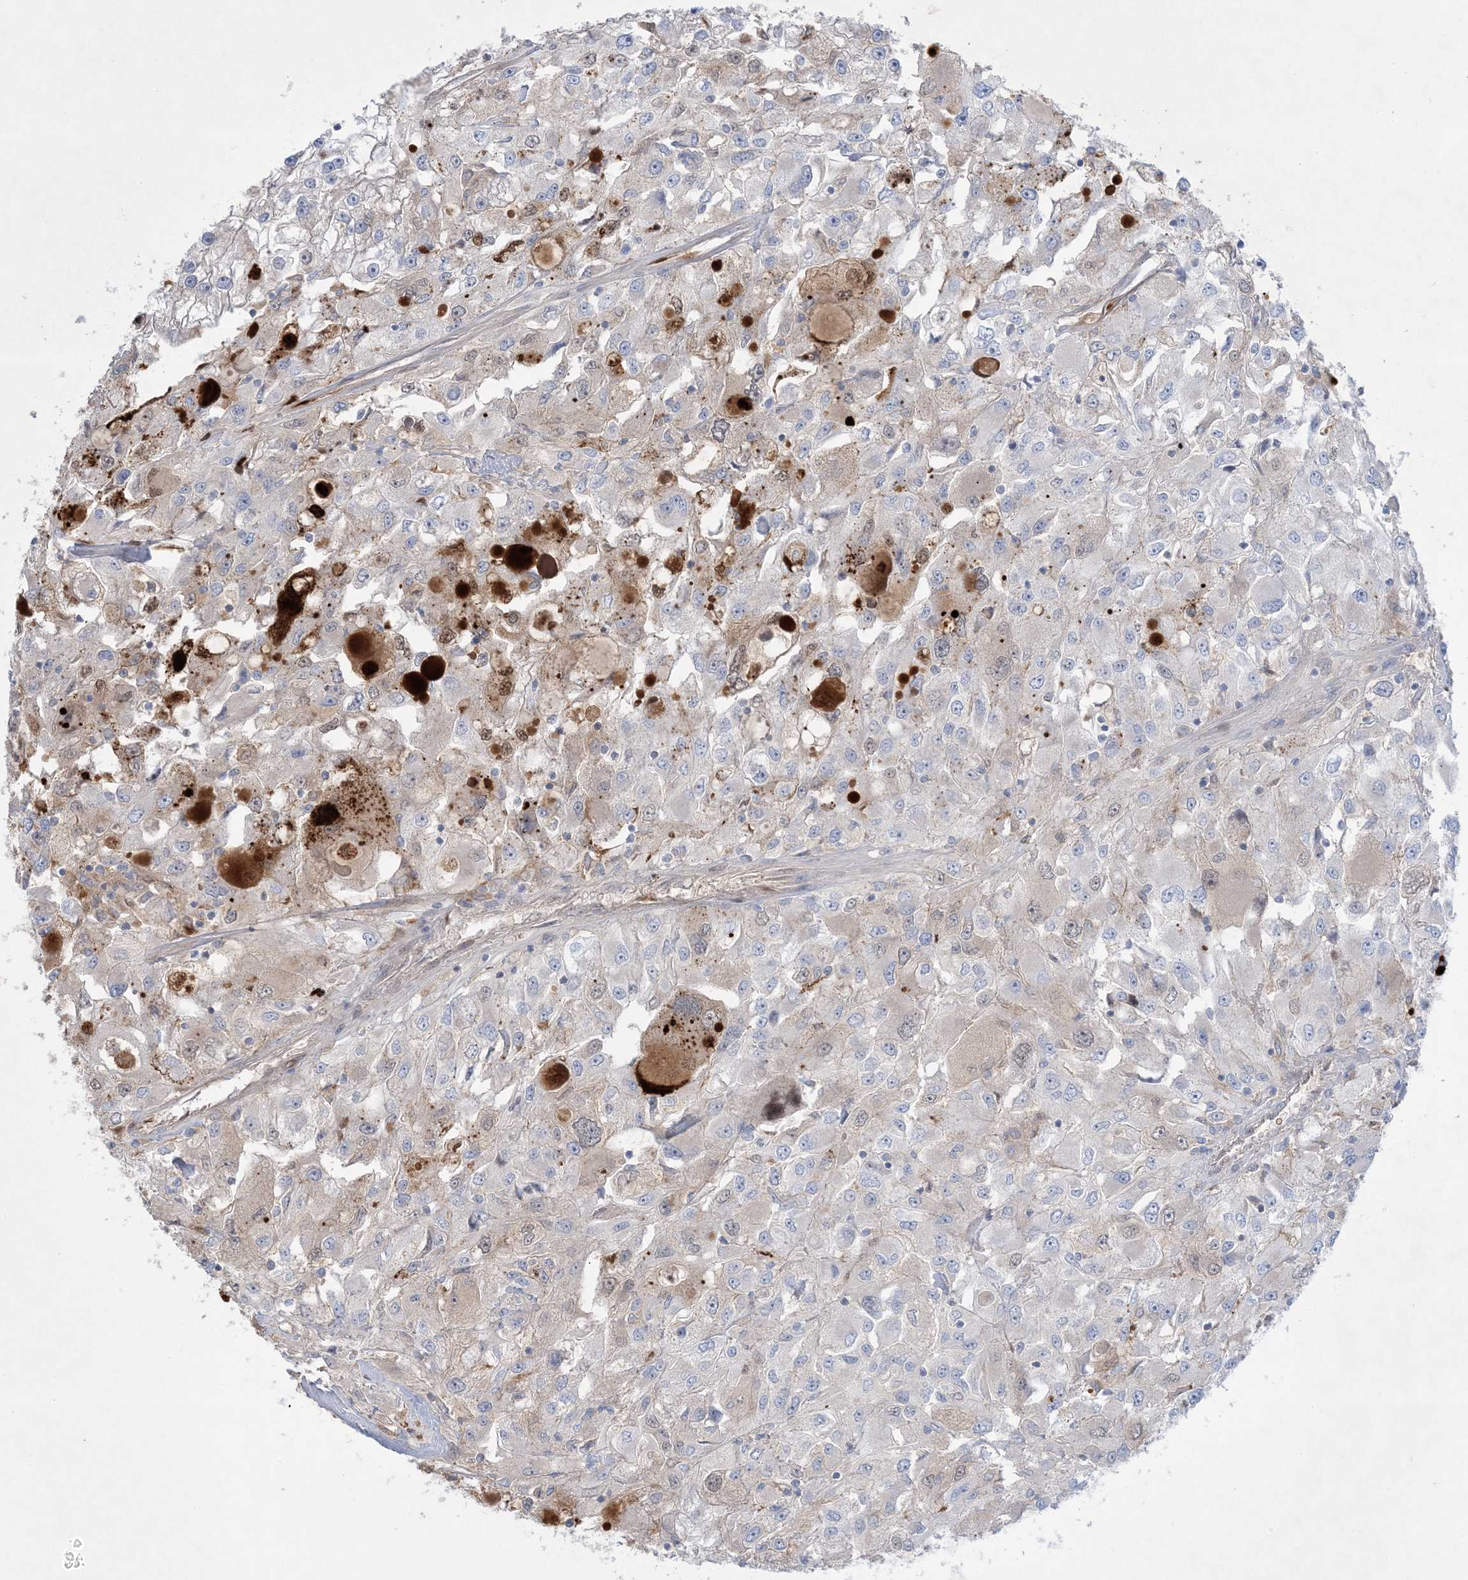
{"staining": {"intensity": "negative", "quantity": "none", "location": "none"}, "tissue": "renal cancer", "cell_type": "Tumor cells", "image_type": "cancer", "snomed": [{"axis": "morphology", "description": "Adenocarcinoma, NOS"}, {"axis": "topography", "description": "Kidney"}], "caption": "Human renal cancer stained for a protein using IHC exhibits no positivity in tumor cells.", "gene": "KCTD6", "patient": {"sex": "female", "age": 52}}